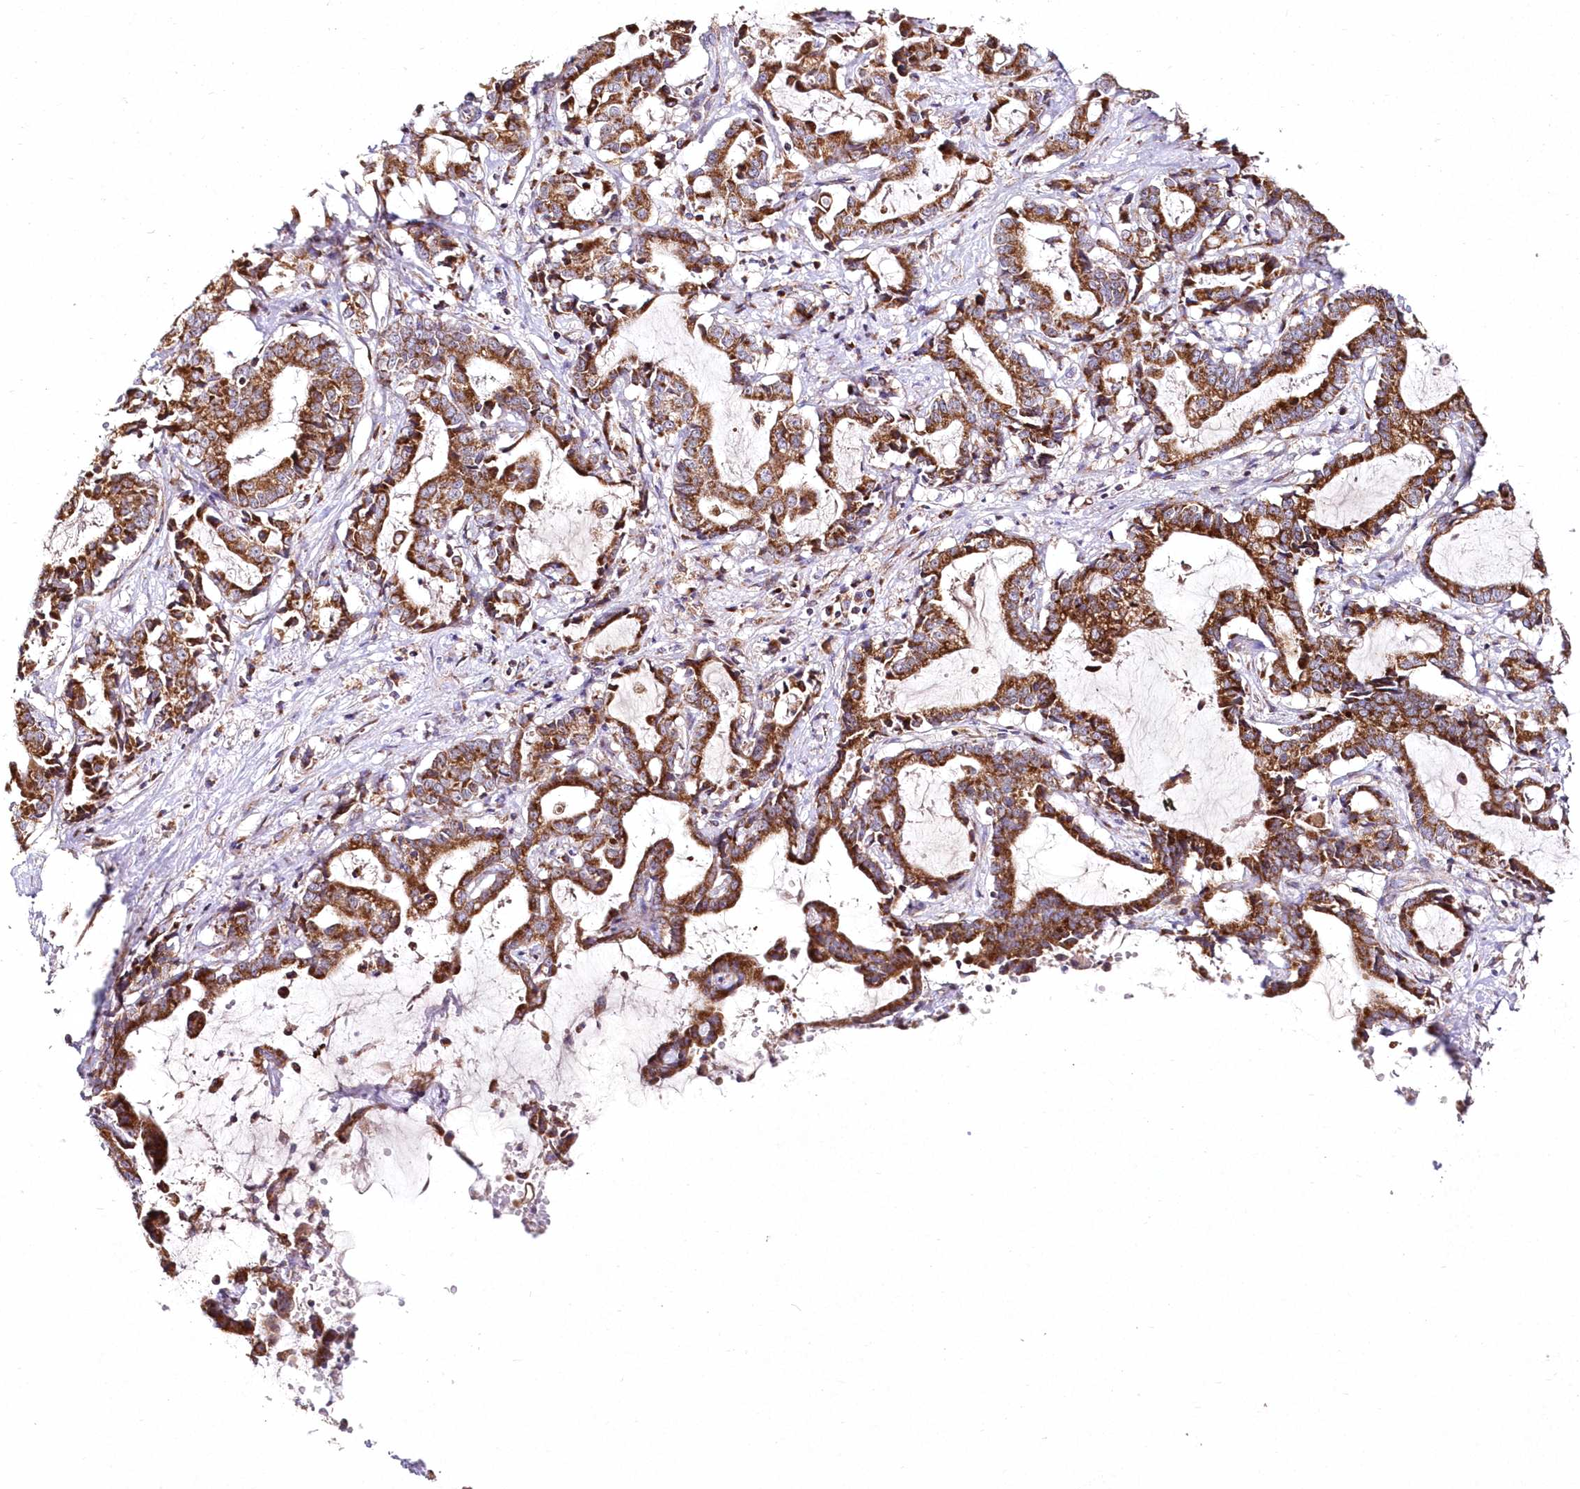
{"staining": {"intensity": "strong", "quantity": ">75%", "location": "cytoplasmic/membranous"}, "tissue": "liver cancer", "cell_type": "Tumor cells", "image_type": "cancer", "snomed": [{"axis": "morphology", "description": "Cholangiocarcinoma"}, {"axis": "topography", "description": "Liver"}], "caption": "Immunohistochemical staining of cholangiocarcinoma (liver) shows strong cytoplasmic/membranous protein staining in about >75% of tumor cells.", "gene": "DNA2", "patient": {"sex": "male", "age": 57}}